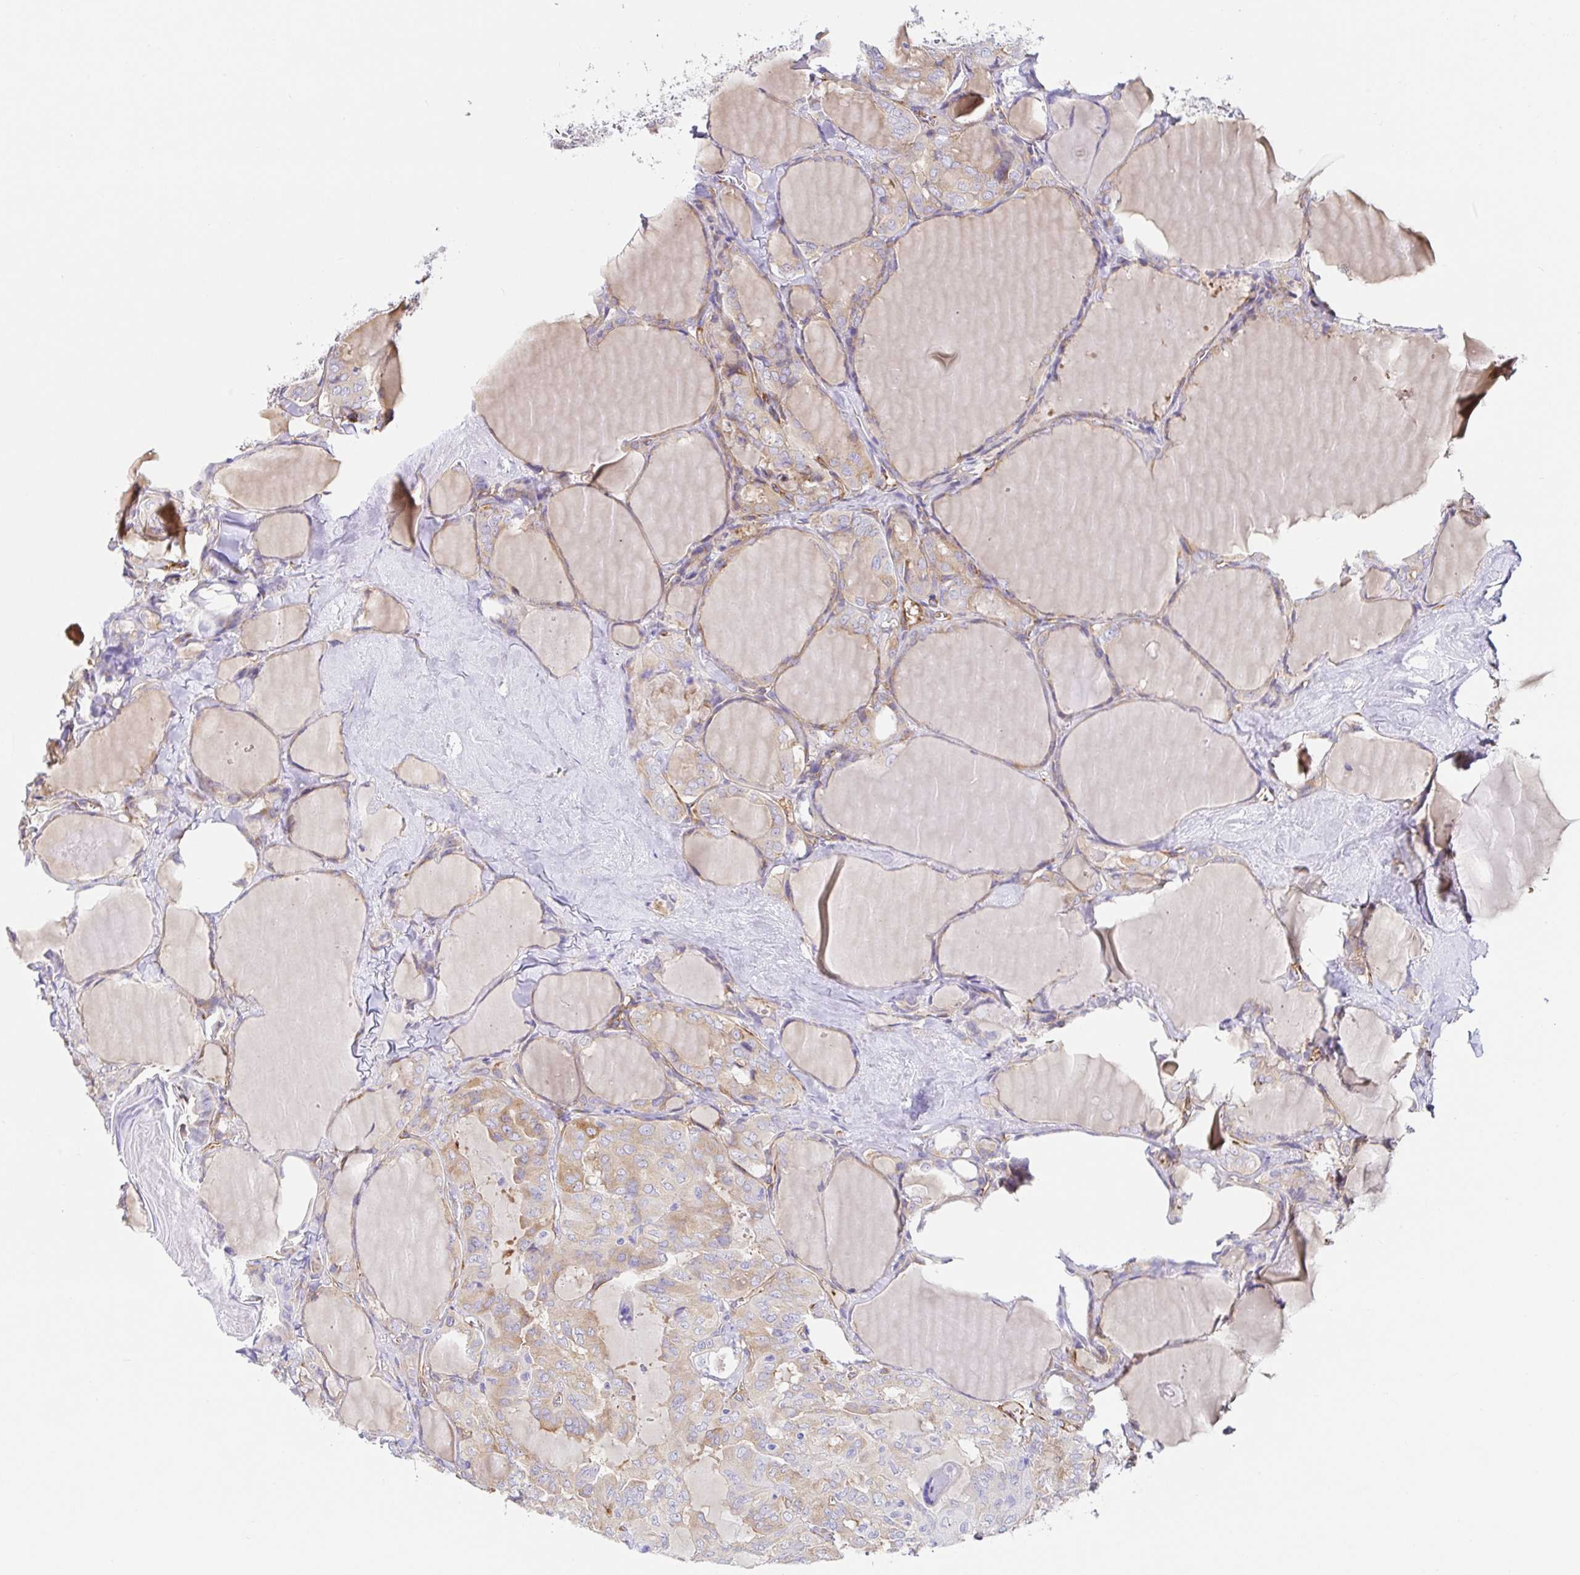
{"staining": {"intensity": "weak", "quantity": "25%-75%", "location": "cytoplasmic/membranous"}, "tissue": "thyroid cancer", "cell_type": "Tumor cells", "image_type": "cancer", "snomed": [{"axis": "morphology", "description": "Papillary adenocarcinoma, NOS"}, {"axis": "topography", "description": "Thyroid gland"}], "caption": "An image of human thyroid cancer (papillary adenocarcinoma) stained for a protein displays weak cytoplasmic/membranous brown staining in tumor cells. The staining was performed using DAB to visualize the protein expression in brown, while the nuclei were stained in blue with hematoxylin (Magnification: 20x).", "gene": "DOCK1", "patient": {"sex": "male", "age": 30}}